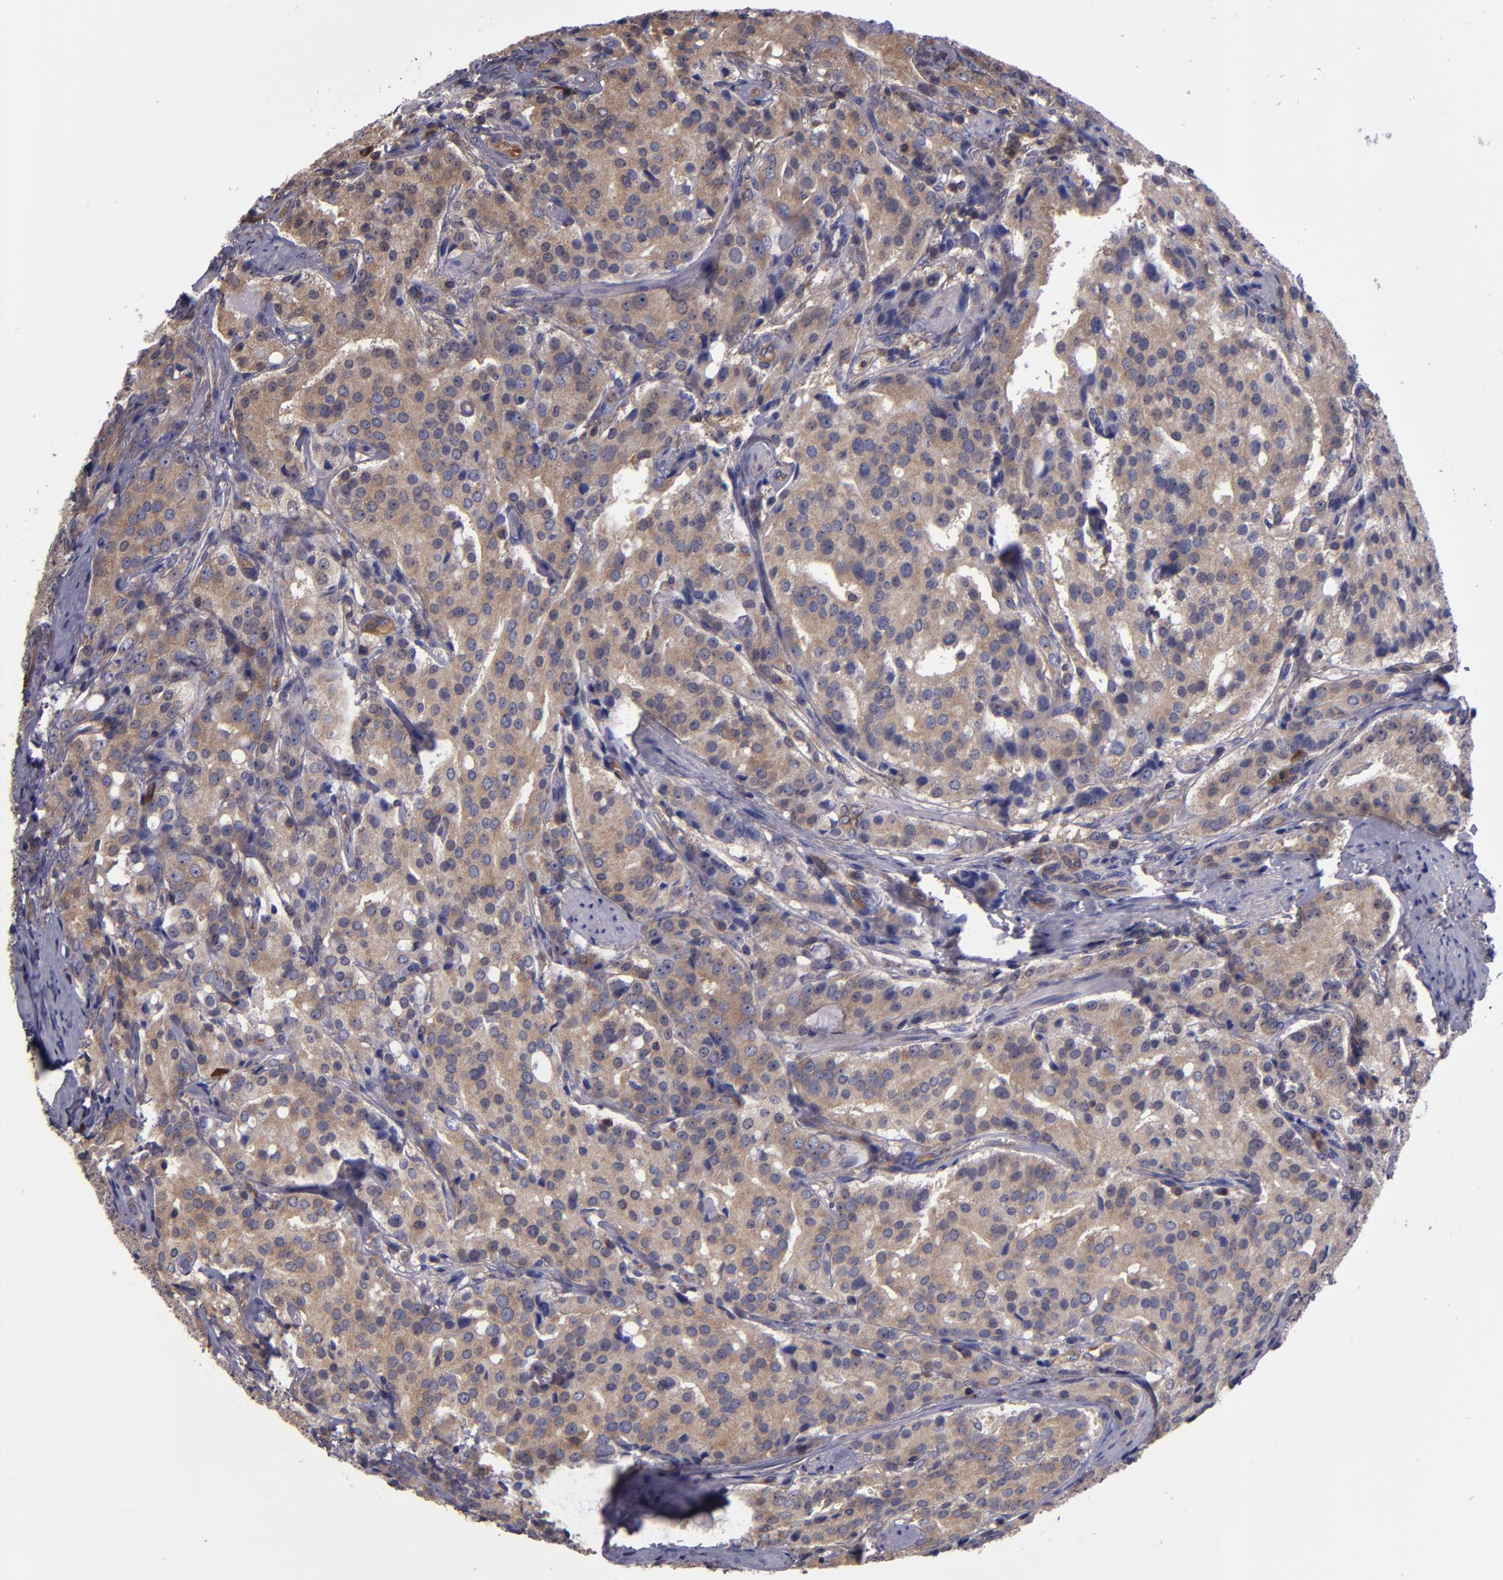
{"staining": {"intensity": "moderate", "quantity": ">75%", "location": "cytoplasmic/membranous"}, "tissue": "prostate cancer", "cell_type": "Tumor cells", "image_type": "cancer", "snomed": [{"axis": "morphology", "description": "Adenocarcinoma, Medium grade"}, {"axis": "topography", "description": "Prostate"}], "caption": "Immunohistochemical staining of human prostate medium-grade adenocarcinoma reveals medium levels of moderate cytoplasmic/membranous protein staining in approximately >75% of tumor cells.", "gene": "CARS1", "patient": {"sex": "male", "age": 72}}